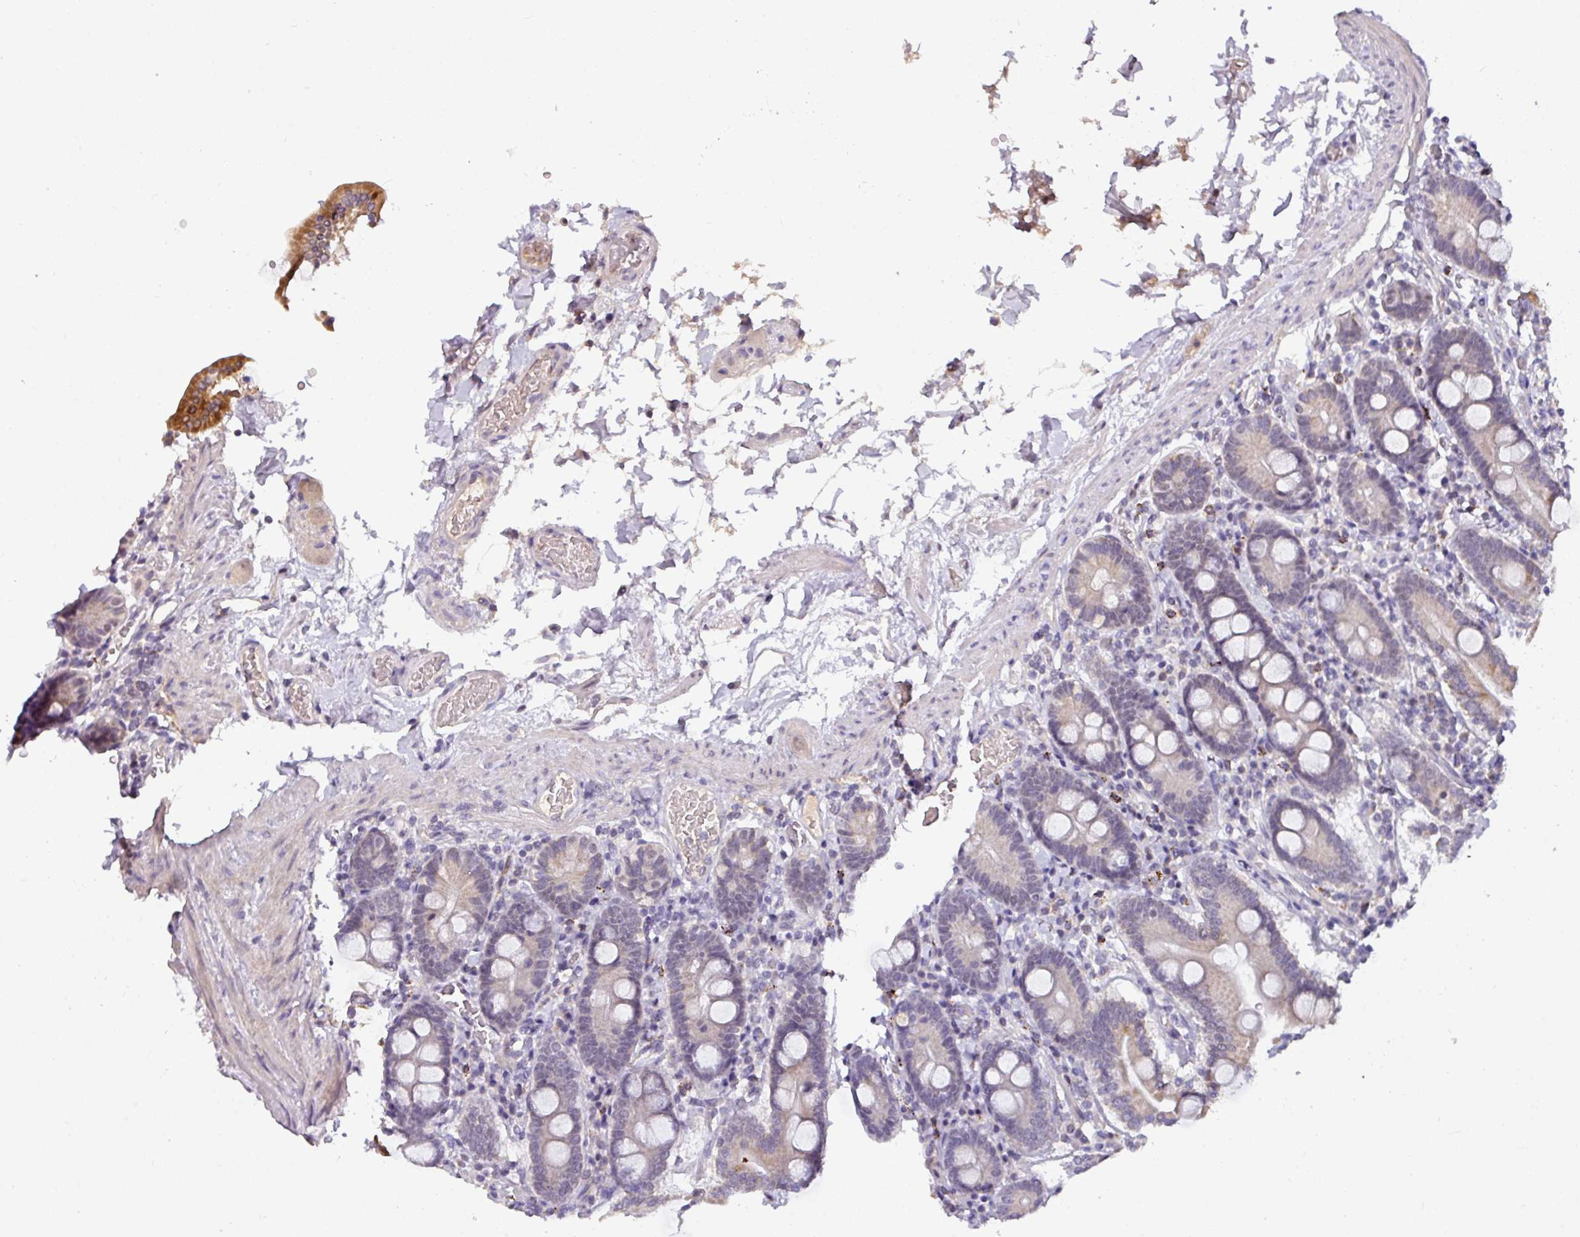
{"staining": {"intensity": "strong", "quantity": "<25%", "location": "cytoplasmic/membranous"}, "tissue": "duodenum", "cell_type": "Glandular cells", "image_type": "normal", "snomed": [{"axis": "morphology", "description": "Normal tissue, NOS"}, {"axis": "topography", "description": "Duodenum"}], "caption": "DAB immunohistochemical staining of normal duodenum demonstrates strong cytoplasmic/membranous protein positivity in about <25% of glandular cells. The staining was performed using DAB, with brown indicating positive protein expression. Nuclei are stained blue with hematoxylin.", "gene": "NAPSA", "patient": {"sex": "male", "age": 55}}